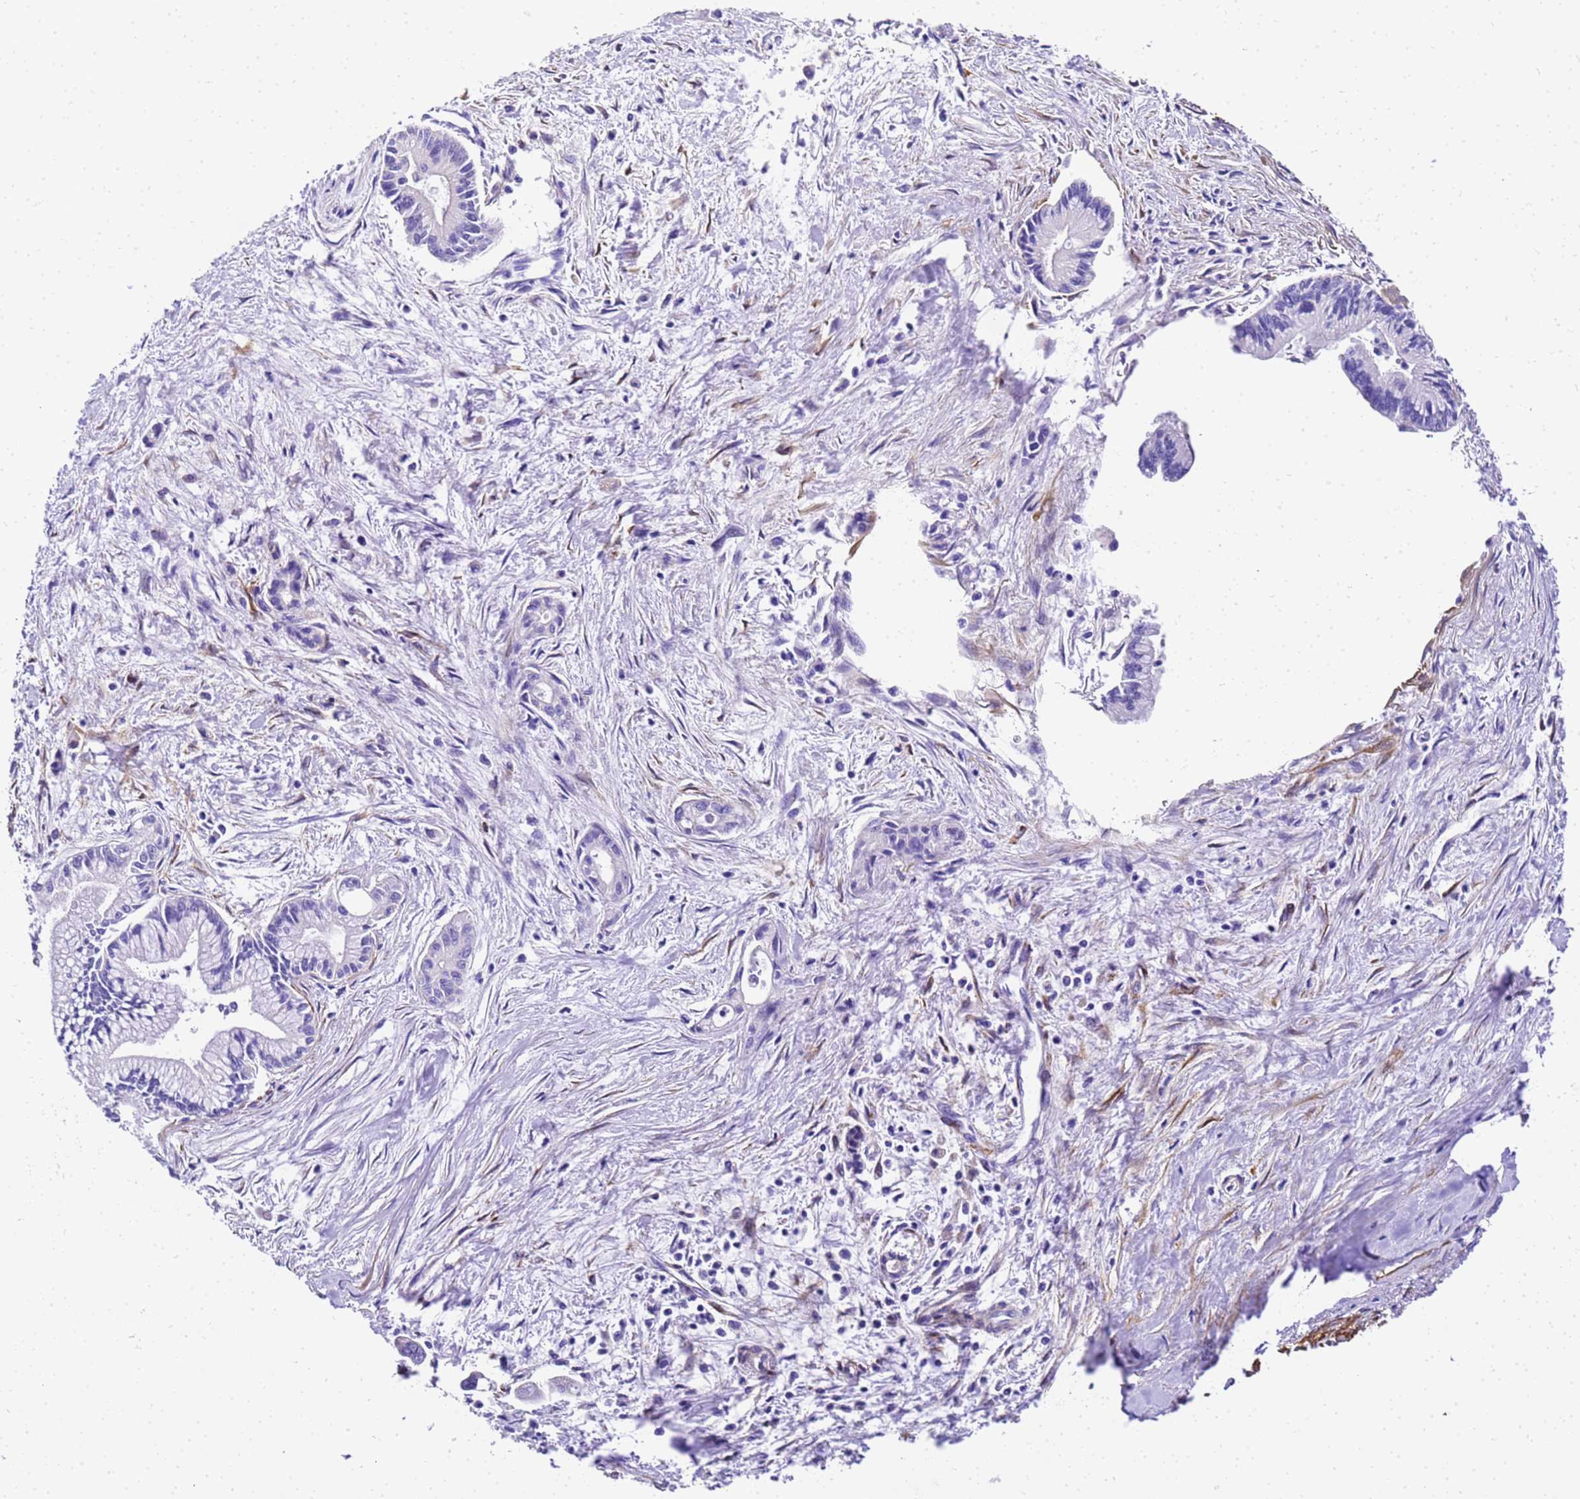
{"staining": {"intensity": "negative", "quantity": "none", "location": "none"}, "tissue": "pancreatic cancer", "cell_type": "Tumor cells", "image_type": "cancer", "snomed": [{"axis": "morphology", "description": "Adenocarcinoma, NOS"}, {"axis": "topography", "description": "Pancreas"}], "caption": "Tumor cells show no significant staining in pancreatic cancer (adenocarcinoma). (DAB (3,3'-diaminobenzidine) IHC, high magnification).", "gene": "HSPB6", "patient": {"sex": "male", "age": 70}}